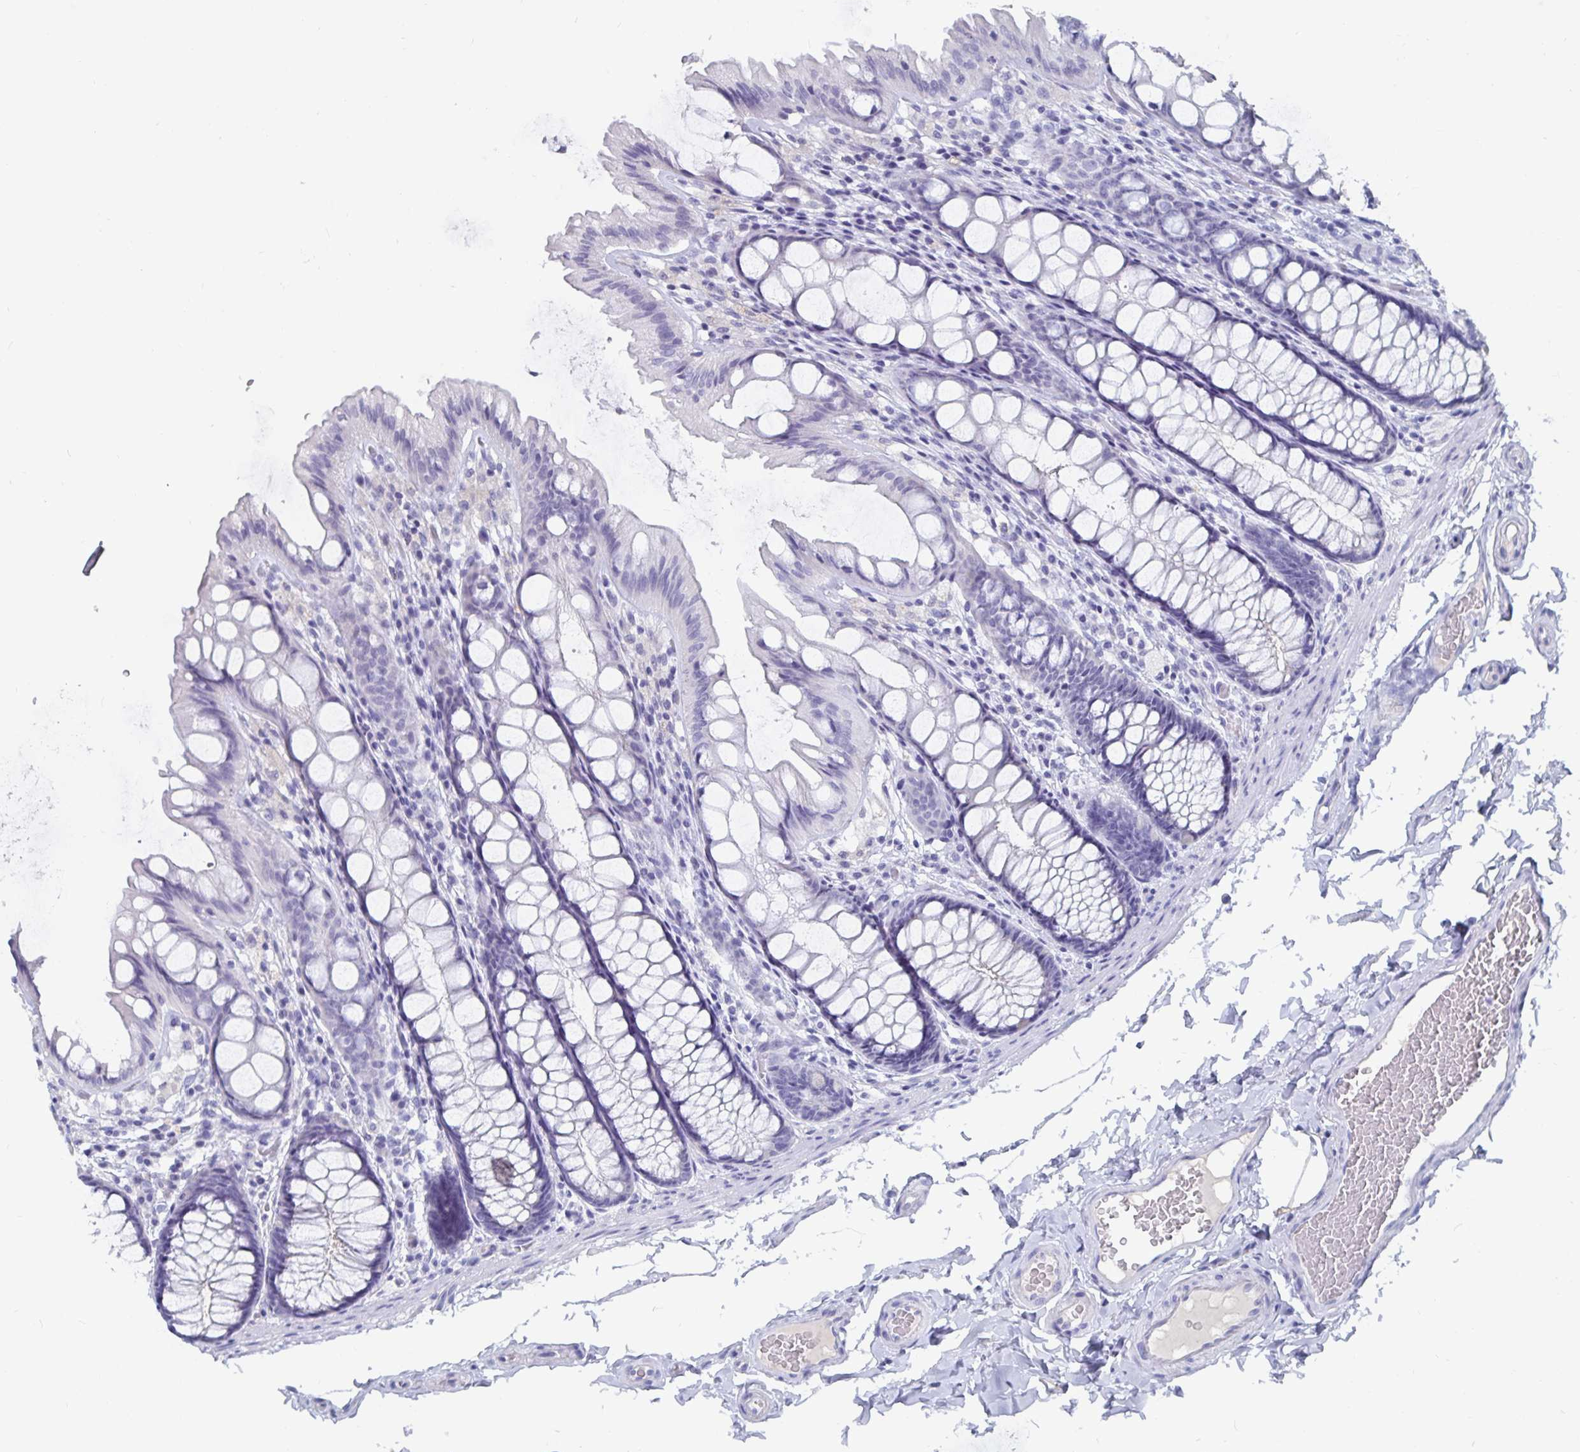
{"staining": {"intensity": "negative", "quantity": "none", "location": "none"}, "tissue": "colon", "cell_type": "Endothelial cells", "image_type": "normal", "snomed": [{"axis": "morphology", "description": "Normal tissue, NOS"}, {"axis": "topography", "description": "Colon"}], "caption": "IHC photomicrograph of benign colon: colon stained with DAB demonstrates no significant protein staining in endothelial cells. (IHC, brightfield microscopy, high magnification).", "gene": "CFAP69", "patient": {"sex": "male", "age": 47}}